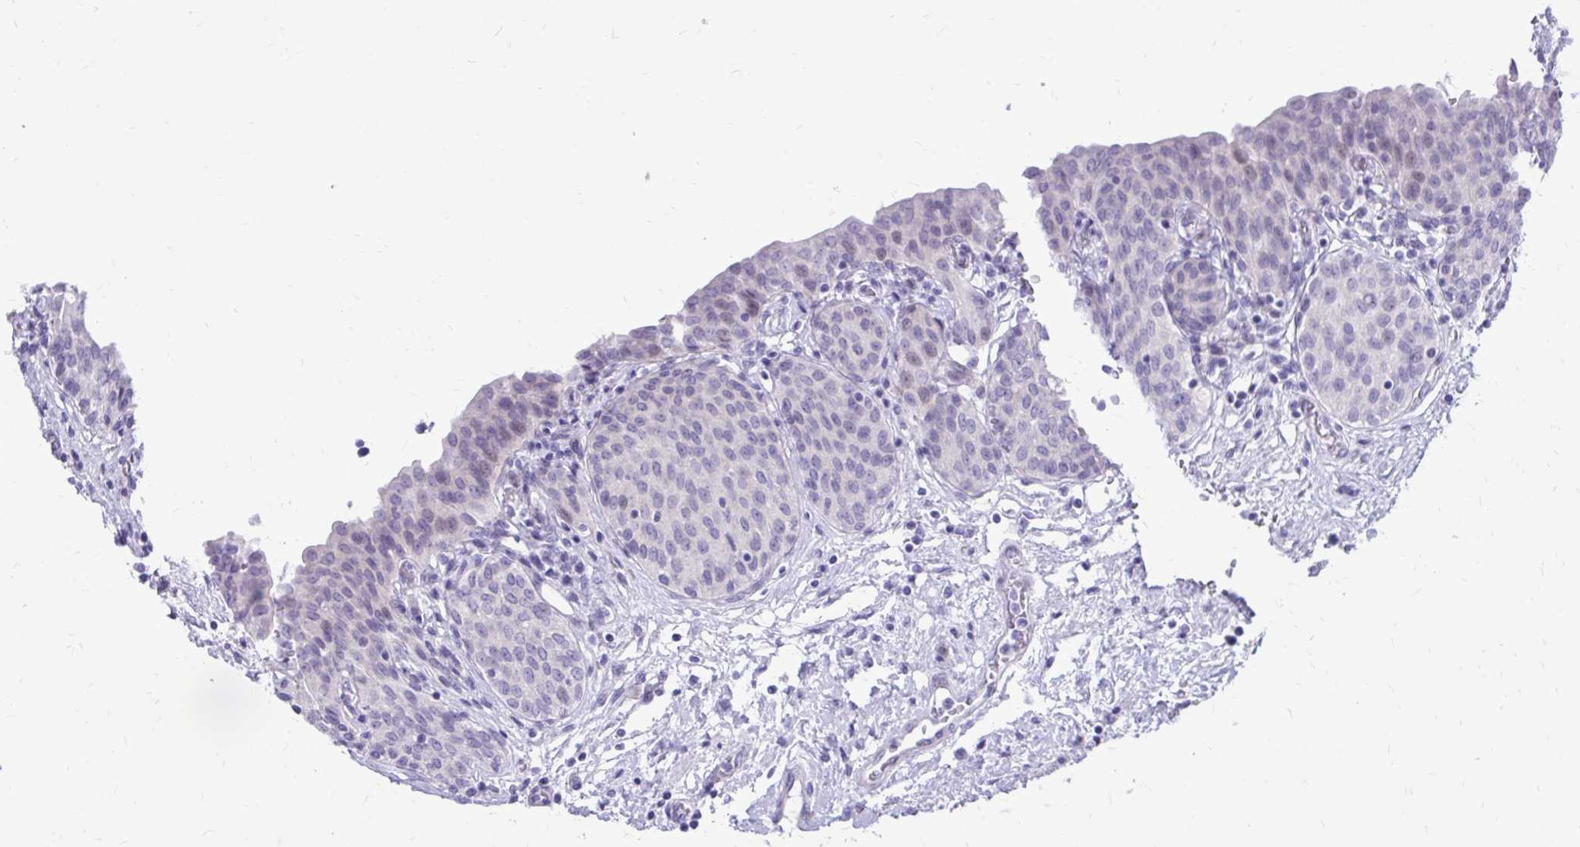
{"staining": {"intensity": "negative", "quantity": "none", "location": "none"}, "tissue": "urinary bladder", "cell_type": "Urothelial cells", "image_type": "normal", "snomed": [{"axis": "morphology", "description": "Normal tissue, NOS"}, {"axis": "topography", "description": "Urinary bladder"}], "caption": "The photomicrograph demonstrates no staining of urothelial cells in benign urinary bladder.", "gene": "LCN15", "patient": {"sex": "male", "age": 68}}